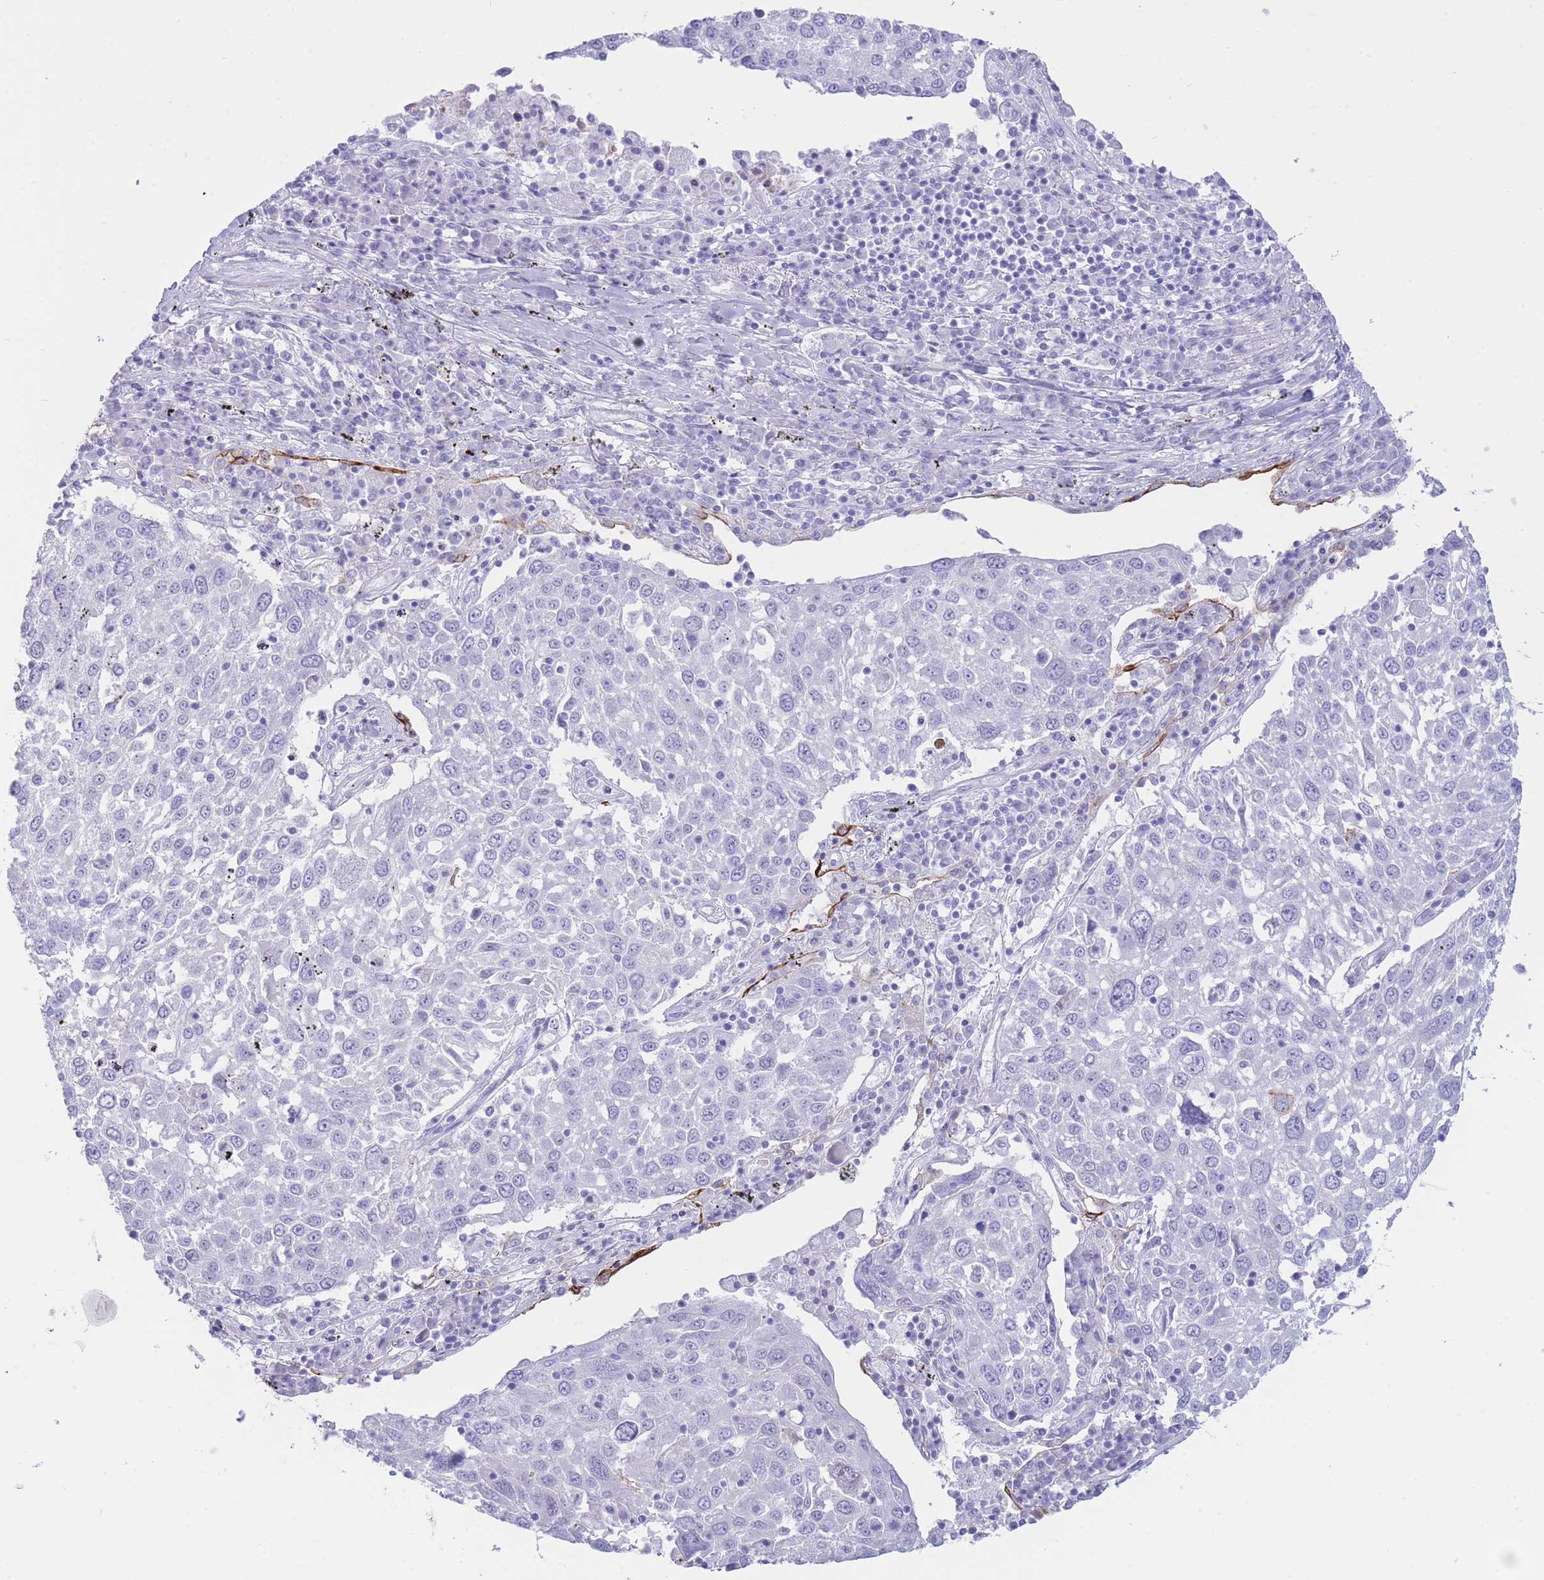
{"staining": {"intensity": "negative", "quantity": "none", "location": "none"}, "tissue": "lung cancer", "cell_type": "Tumor cells", "image_type": "cancer", "snomed": [{"axis": "morphology", "description": "Squamous cell carcinoma, NOS"}, {"axis": "topography", "description": "Lung"}], "caption": "Immunohistochemistry (IHC) photomicrograph of lung cancer (squamous cell carcinoma) stained for a protein (brown), which reveals no staining in tumor cells.", "gene": "VWA8", "patient": {"sex": "male", "age": 65}}